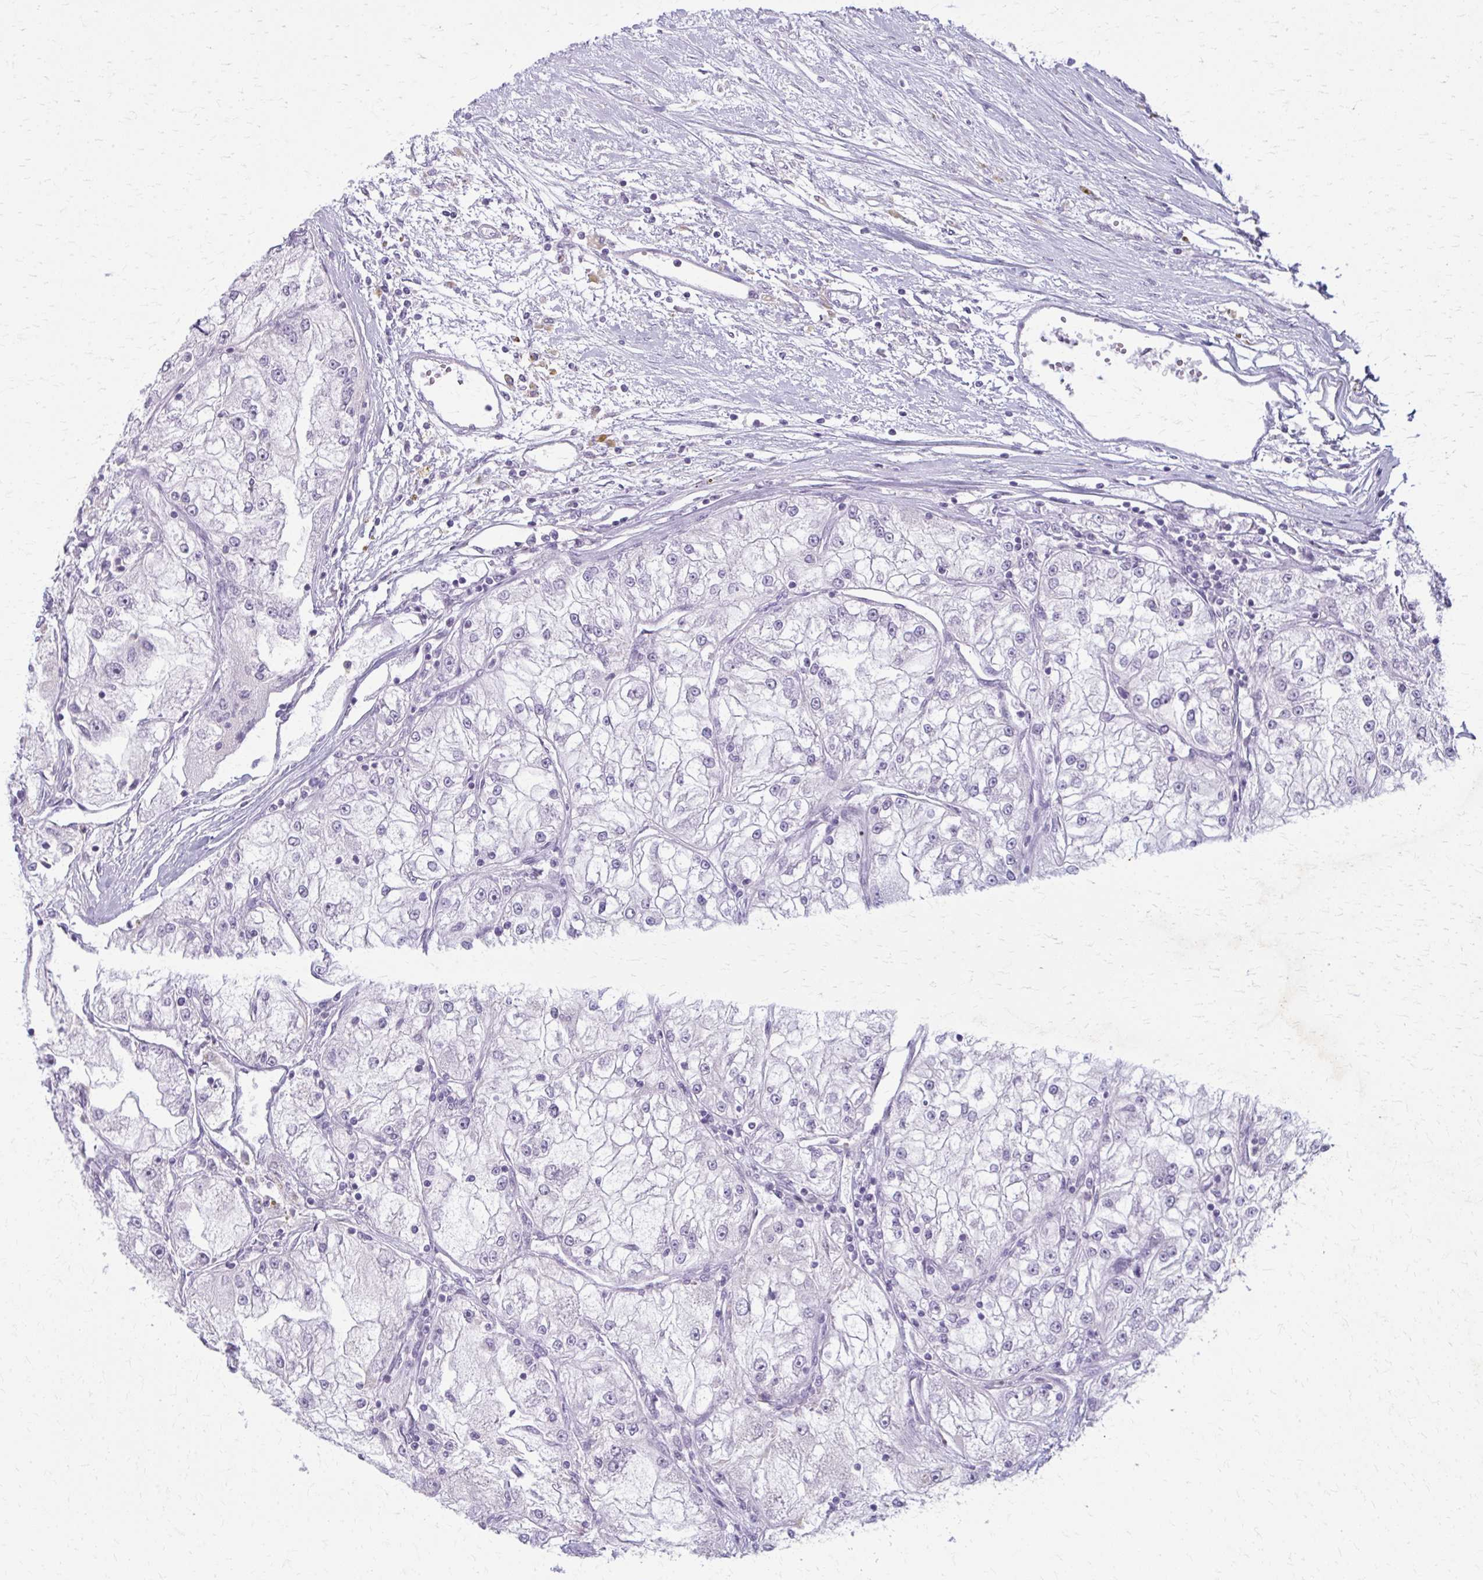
{"staining": {"intensity": "negative", "quantity": "none", "location": "none"}, "tissue": "renal cancer", "cell_type": "Tumor cells", "image_type": "cancer", "snomed": [{"axis": "morphology", "description": "Adenocarcinoma, NOS"}, {"axis": "topography", "description": "Kidney"}], "caption": "A histopathology image of human renal cancer (adenocarcinoma) is negative for staining in tumor cells.", "gene": "CARD9", "patient": {"sex": "female", "age": 72}}